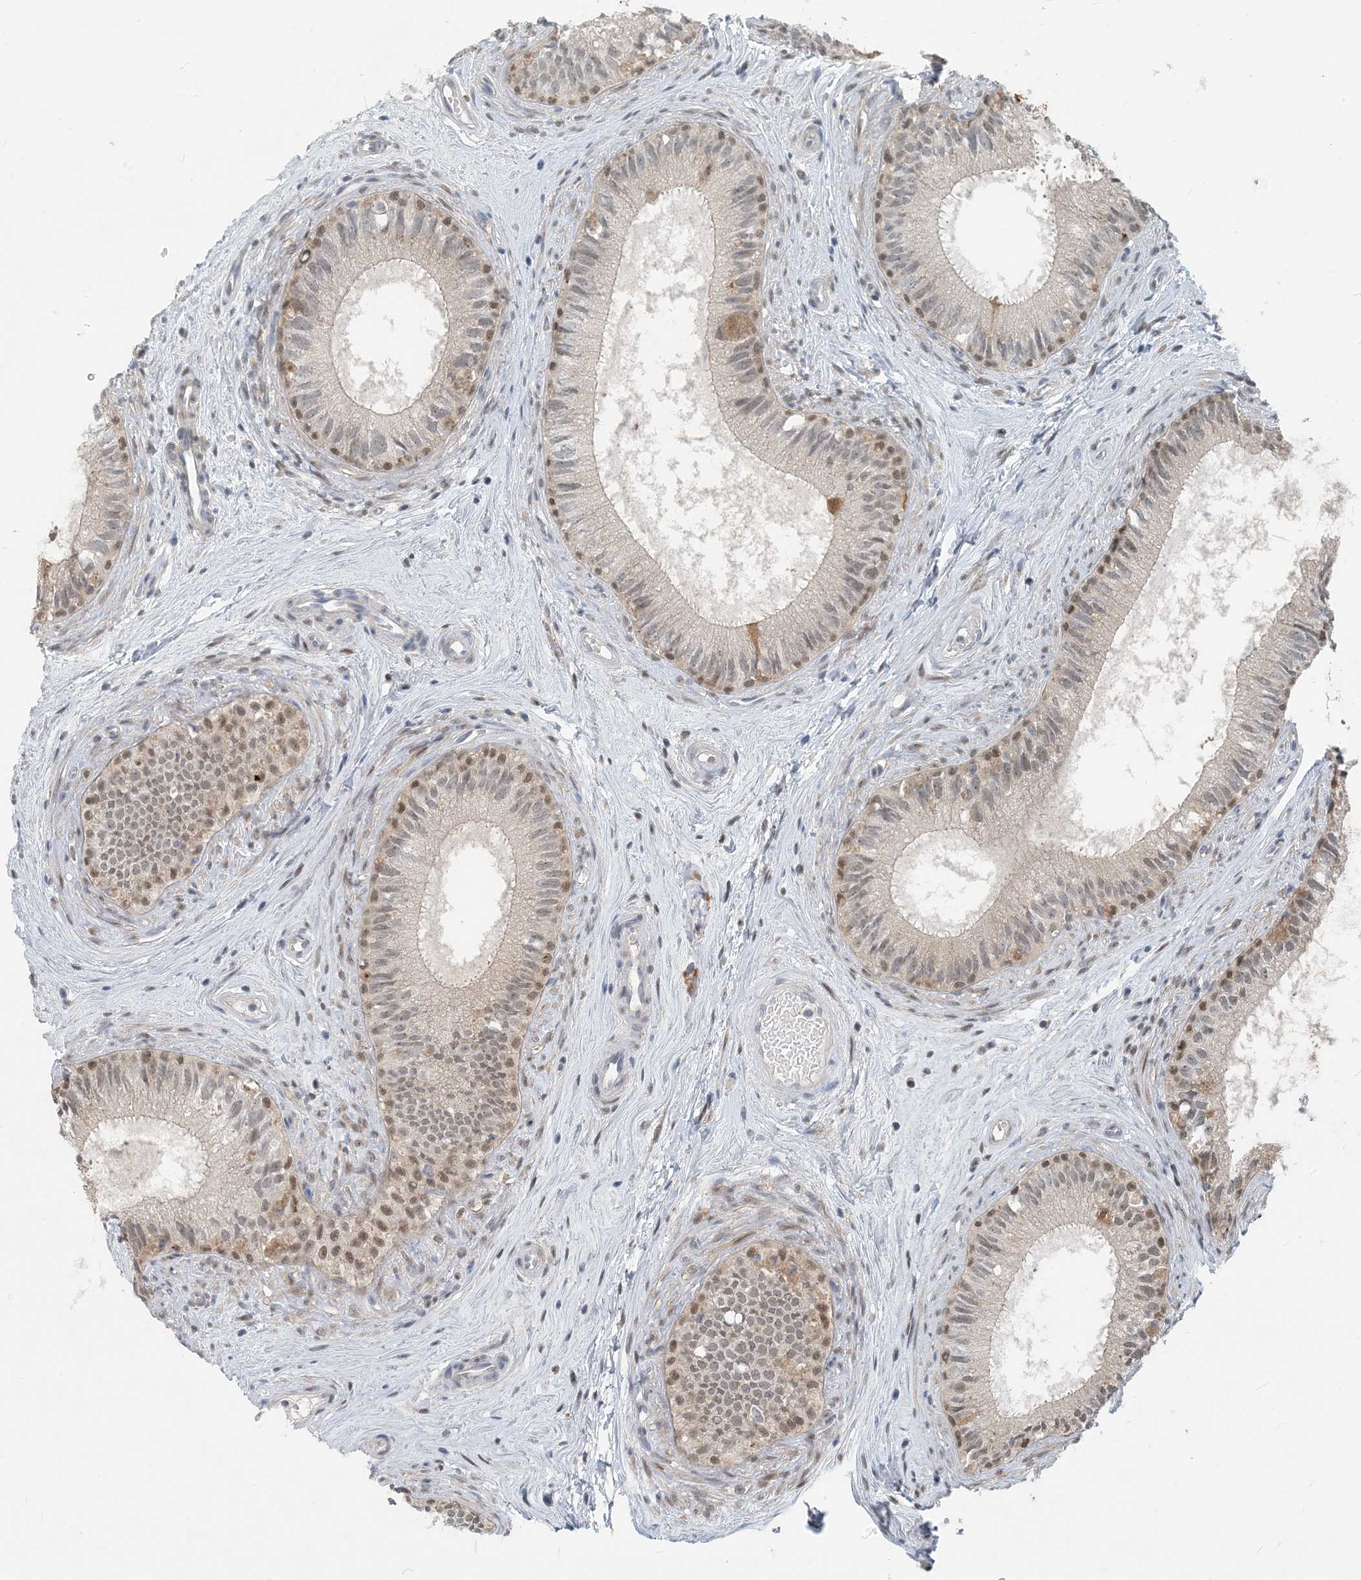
{"staining": {"intensity": "moderate", "quantity": "25%-75%", "location": "cytoplasmic/membranous,nuclear"}, "tissue": "epididymis", "cell_type": "Glandular cells", "image_type": "normal", "snomed": [{"axis": "morphology", "description": "Normal tissue, NOS"}, {"axis": "topography", "description": "Epididymis"}], "caption": "An IHC photomicrograph of unremarkable tissue is shown. Protein staining in brown highlights moderate cytoplasmic/membranous,nuclear positivity in epididymis within glandular cells. (Brightfield microscopy of DAB IHC at high magnification).", "gene": "ZC3H12A", "patient": {"sex": "male", "age": 71}}